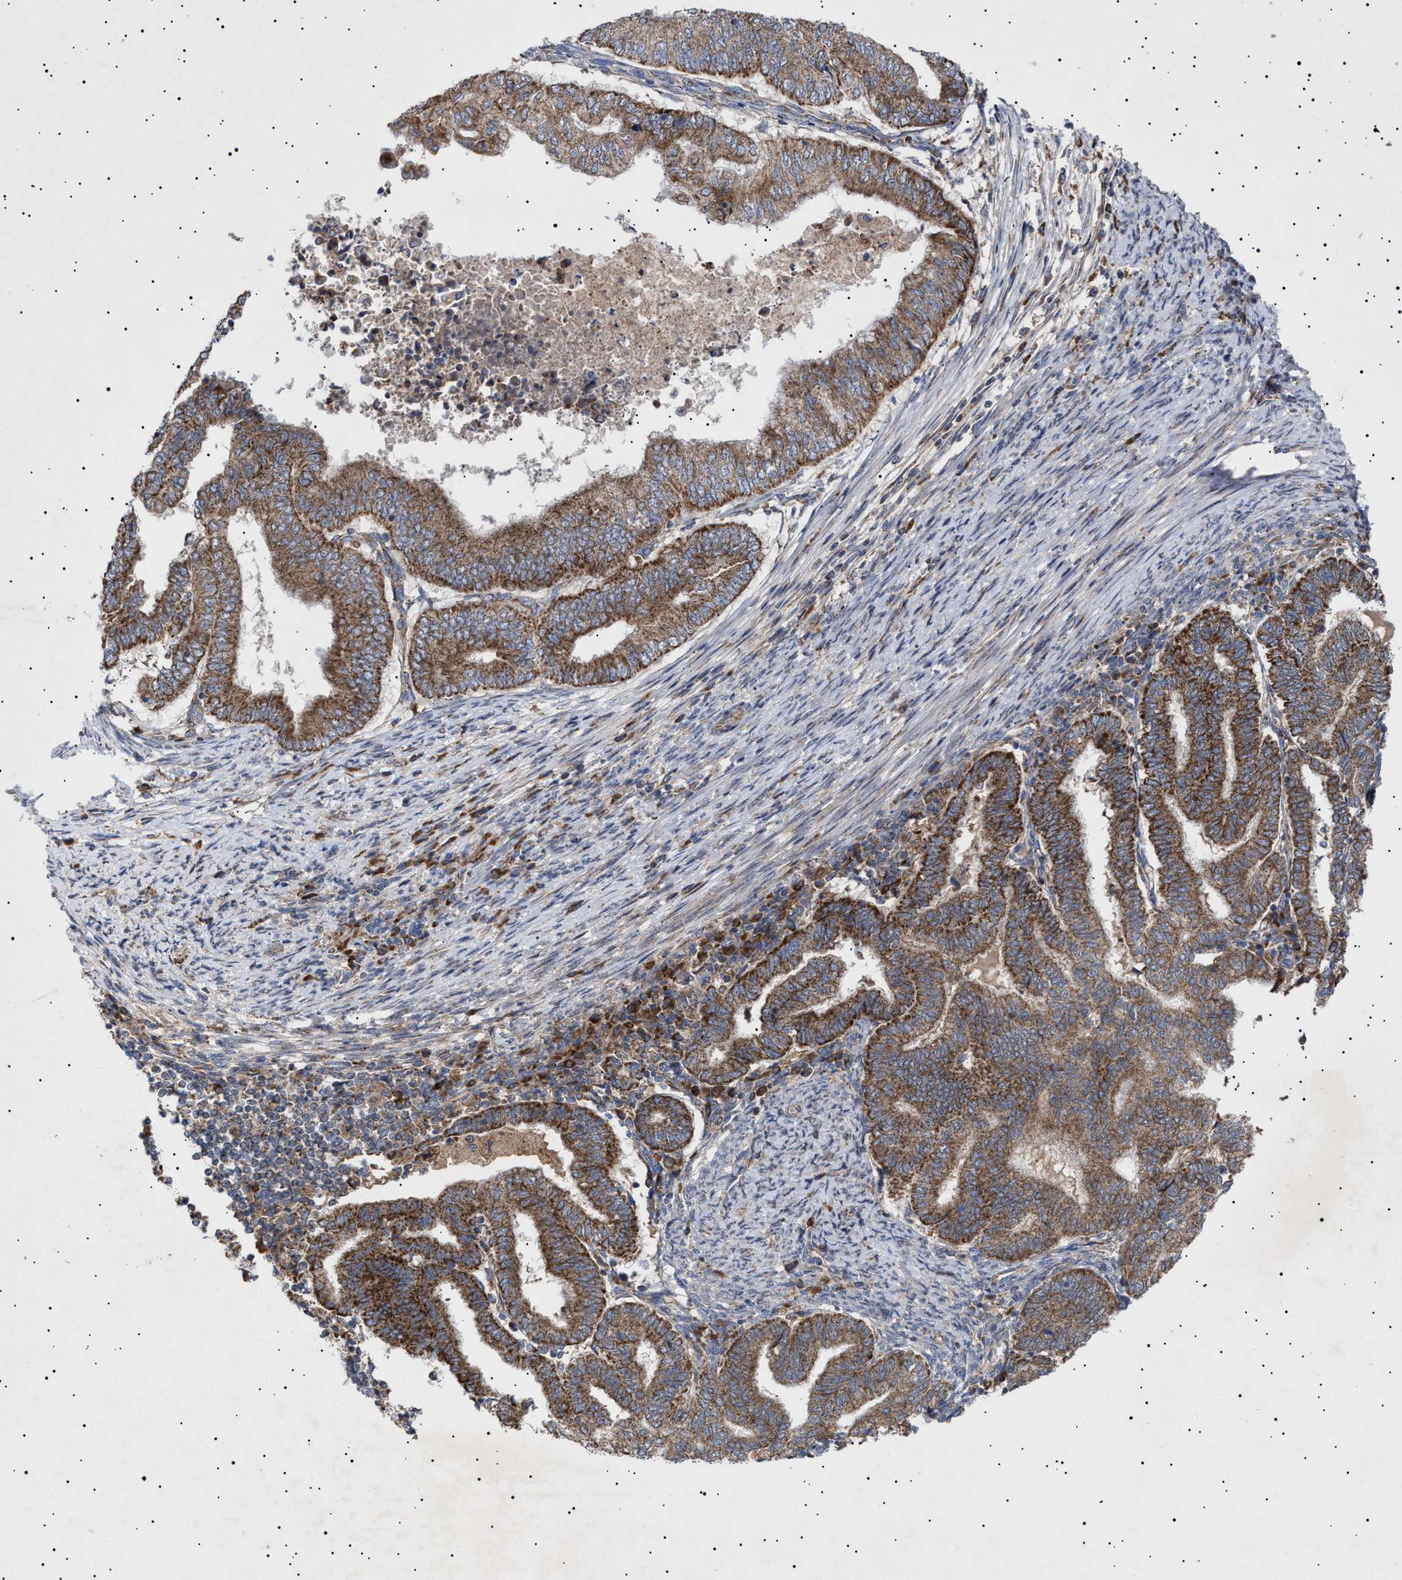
{"staining": {"intensity": "moderate", "quantity": ">75%", "location": "cytoplasmic/membranous"}, "tissue": "endometrial cancer", "cell_type": "Tumor cells", "image_type": "cancer", "snomed": [{"axis": "morphology", "description": "Polyp, NOS"}, {"axis": "morphology", "description": "Adenocarcinoma, NOS"}, {"axis": "morphology", "description": "Adenoma, NOS"}, {"axis": "topography", "description": "Endometrium"}], "caption": "The photomicrograph displays a brown stain indicating the presence of a protein in the cytoplasmic/membranous of tumor cells in endometrial adenoma. The staining was performed using DAB (3,3'-diaminobenzidine) to visualize the protein expression in brown, while the nuclei were stained in blue with hematoxylin (Magnification: 20x).", "gene": "MRPL10", "patient": {"sex": "female", "age": 79}}